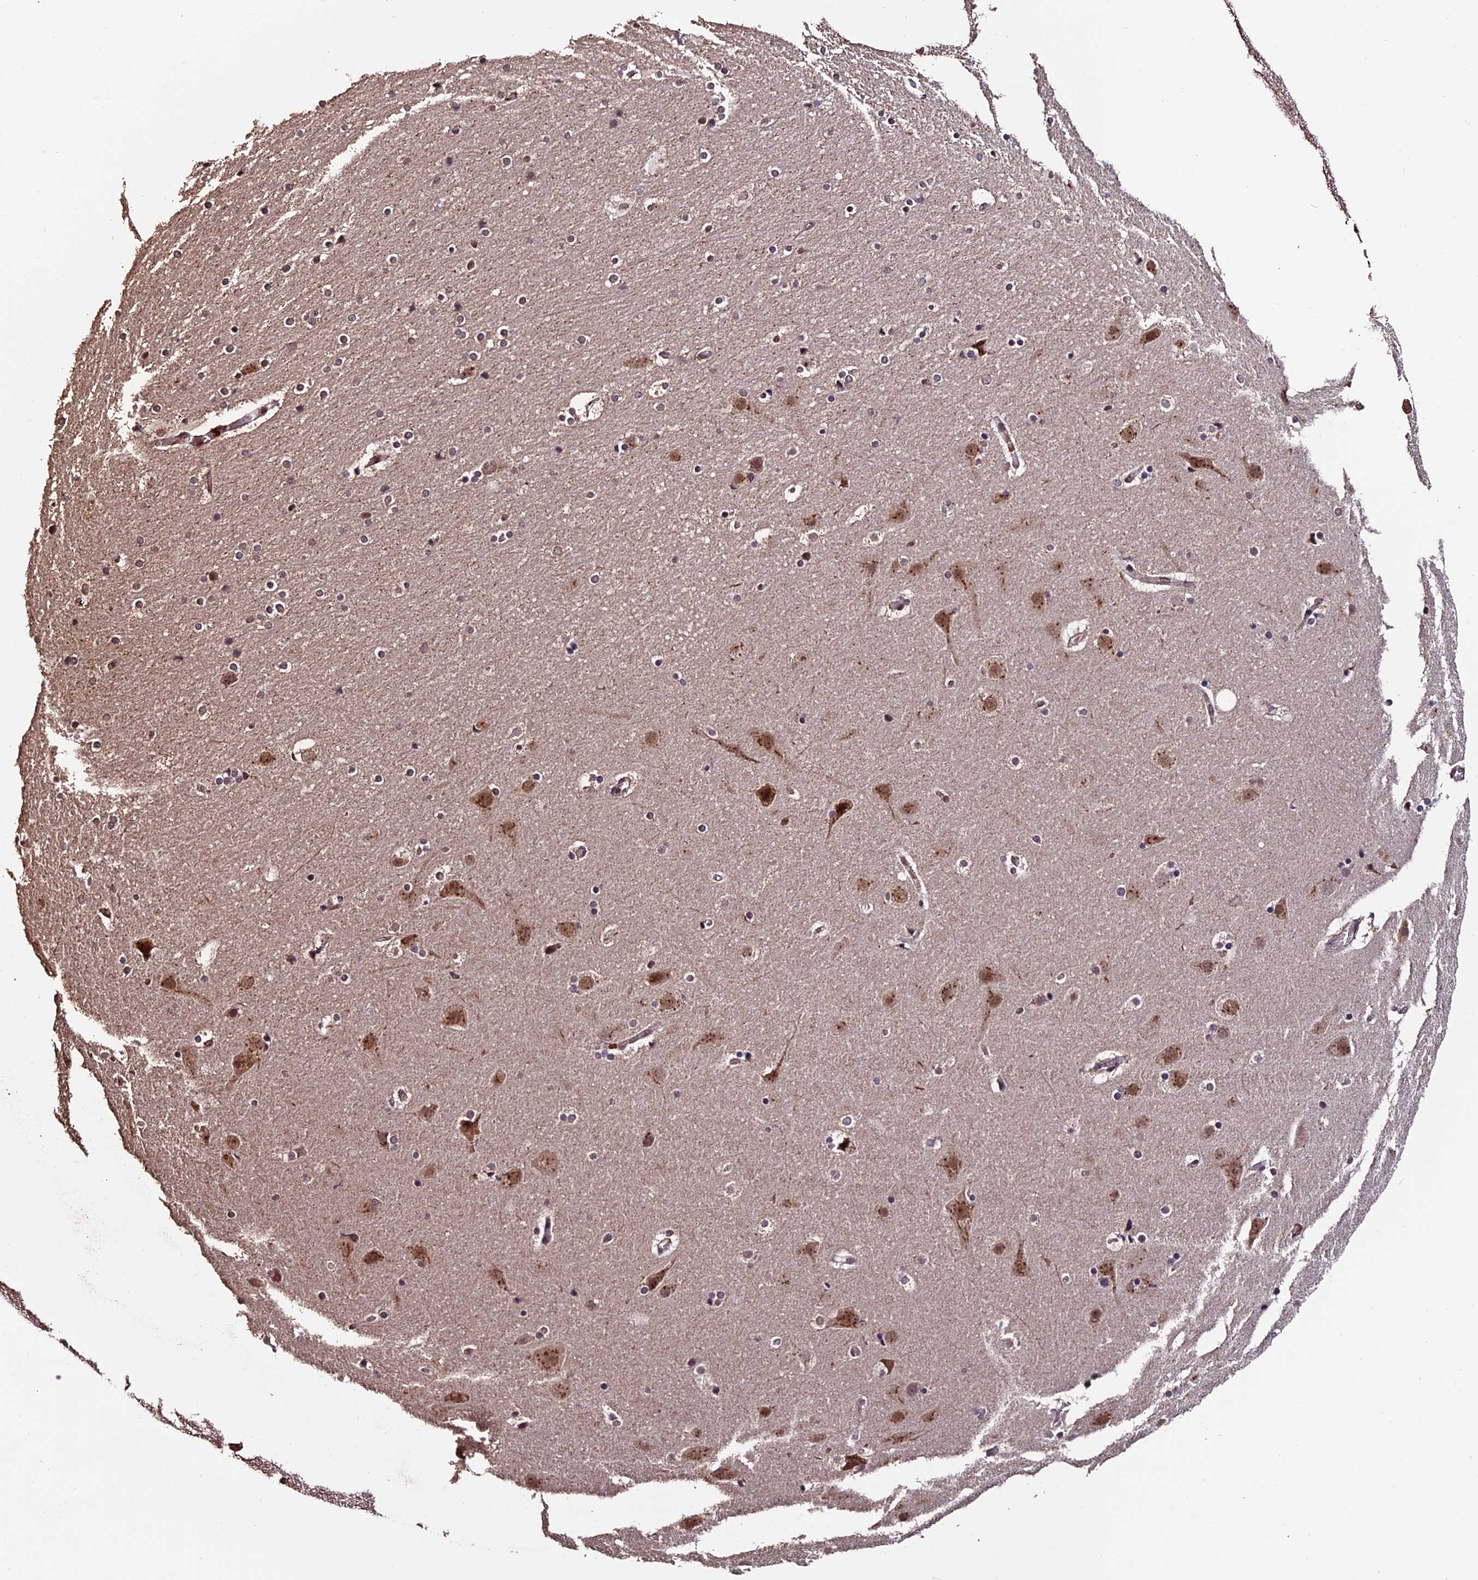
{"staining": {"intensity": "weak", "quantity": "25%-75%", "location": "cytoplasmic/membranous"}, "tissue": "cerebral cortex", "cell_type": "Endothelial cells", "image_type": "normal", "snomed": [{"axis": "morphology", "description": "Normal tissue, NOS"}, {"axis": "topography", "description": "Cerebral cortex"}], "caption": "Brown immunohistochemical staining in normal cerebral cortex reveals weak cytoplasmic/membranous staining in about 25%-75% of endothelial cells. (DAB (3,3'-diaminobenzidine) IHC with brightfield microscopy, high magnification).", "gene": "CABIN1", "patient": {"sex": "male", "age": 57}}